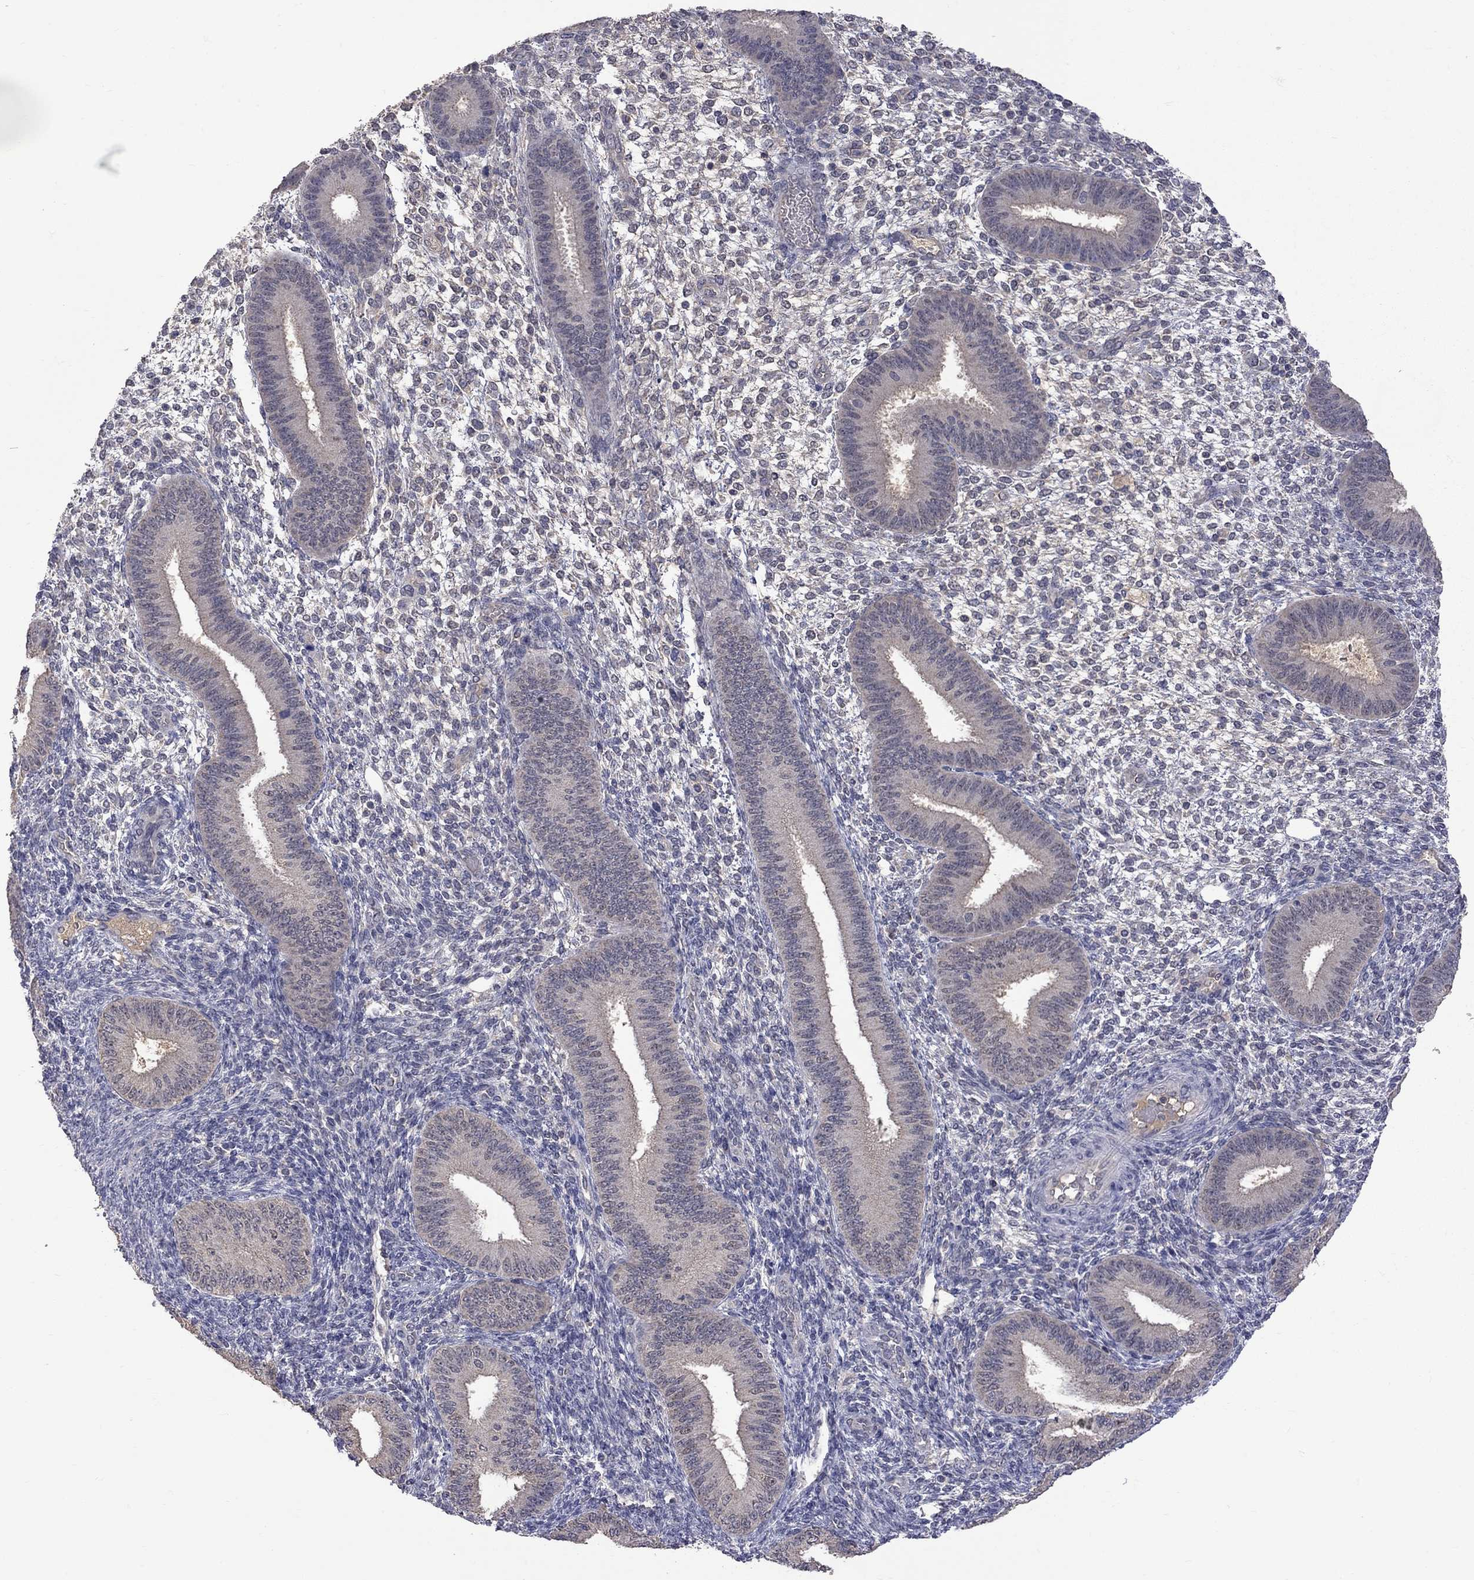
{"staining": {"intensity": "negative", "quantity": "none", "location": "none"}, "tissue": "endometrium", "cell_type": "Cells in endometrial stroma", "image_type": "normal", "snomed": [{"axis": "morphology", "description": "Normal tissue, NOS"}, {"axis": "topography", "description": "Endometrium"}], "caption": "Immunohistochemistry histopathology image of unremarkable endometrium stained for a protein (brown), which reveals no staining in cells in endometrial stroma. (Brightfield microscopy of DAB (3,3'-diaminobenzidine) immunohistochemistry (IHC) at high magnification).", "gene": "HTR6", "patient": {"sex": "female", "age": 39}}